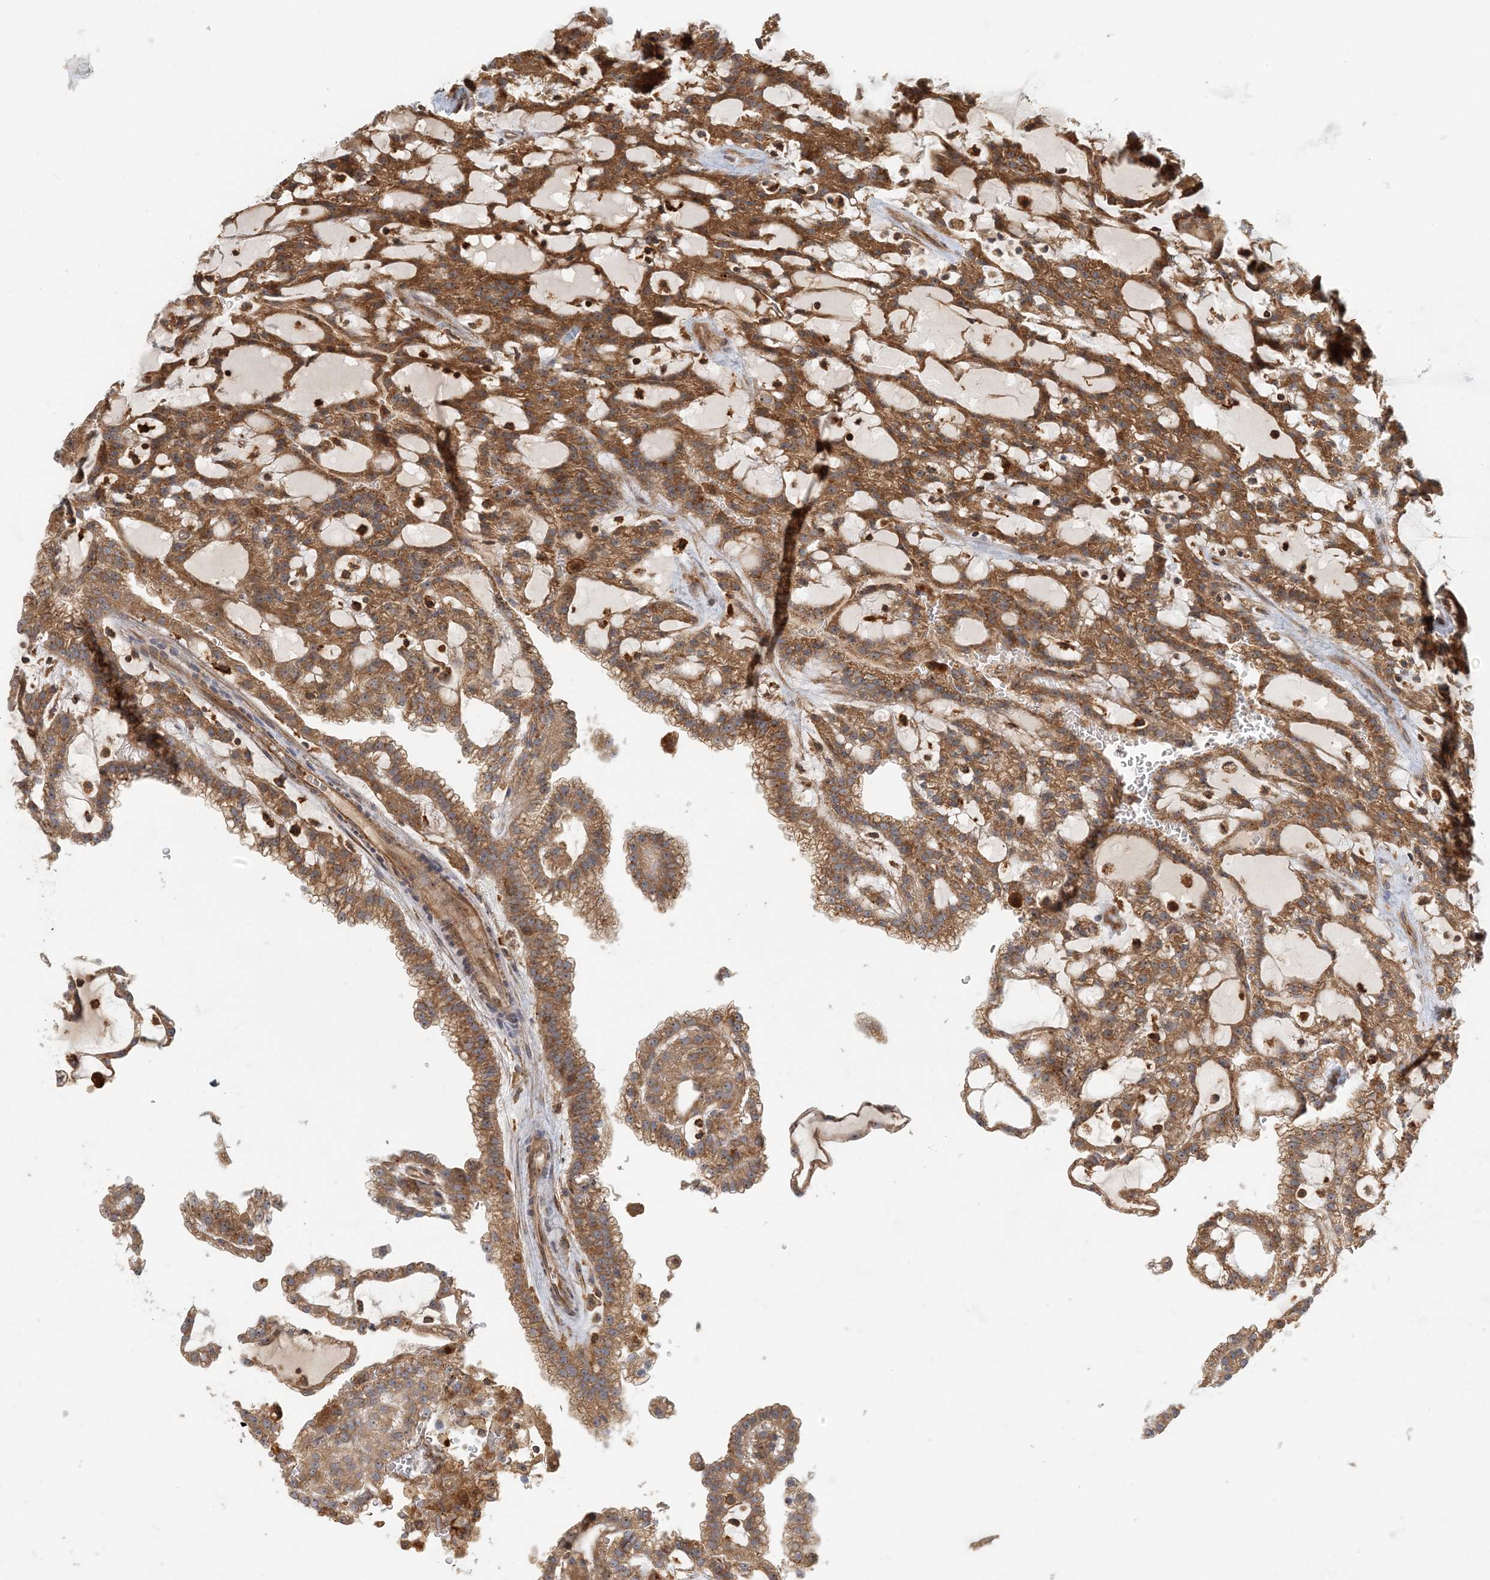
{"staining": {"intensity": "moderate", "quantity": ">75%", "location": "cytoplasmic/membranous"}, "tissue": "renal cancer", "cell_type": "Tumor cells", "image_type": "cancer", "snomed": [{"axis": "morphology", "description": "Adenocarcinoma, NOS"}, {"axis": "topography", "description": "Kidney"}], "caption": "Adenocarcinoma (renal) stained with DAB immunohistochemistry (IHC) reveals medium levels of moderate cytoplasmic/membranous staining in approximately >75% of tumor cells. The staining was performed using DAB (3,3'-diaminobenzidine), with brown indicating positive protein expression. Nuclei are stained blue with hematoxylin.", "gene": "COLEC11", "patient": {"sex": "male", "age": 63}}